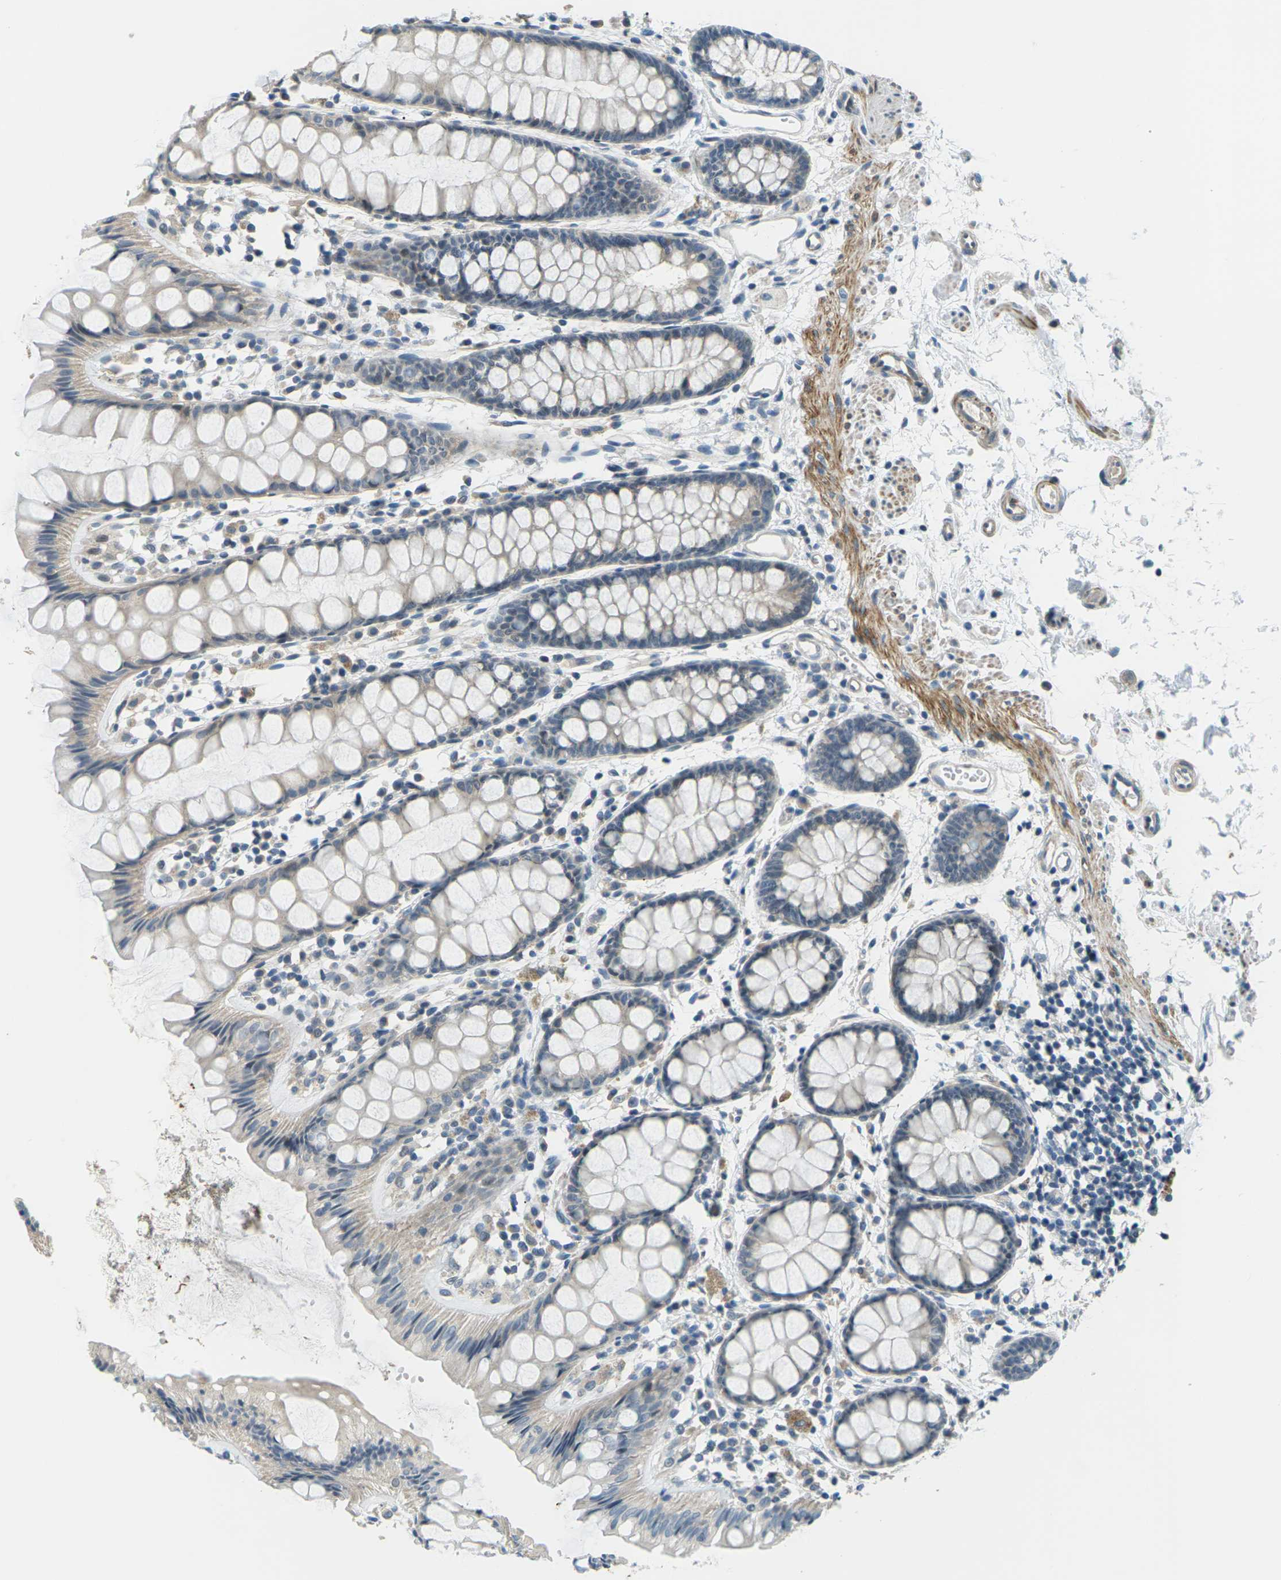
{"staining": {"intensity": "weak", "quantity": "<25%", "location": "cytoplasmic/membranous"}, "tissue": "rectum", "cell_type": "Glandular cells", "image_type": "normal", "snomed": [{"axis": "morphology", "description": "Normal tissue, NOS"}, {"axis": "topography", "description": "Rectum"}], "caption": "Immunohistochemical staining of normal rectum shows no significant staining in glandular cells. (DAB immunohistochemistry (IHC) with hematoxylin counter stain).", "gene": "SLC13A3", "patient": {"sex": "female", "age": 66}}